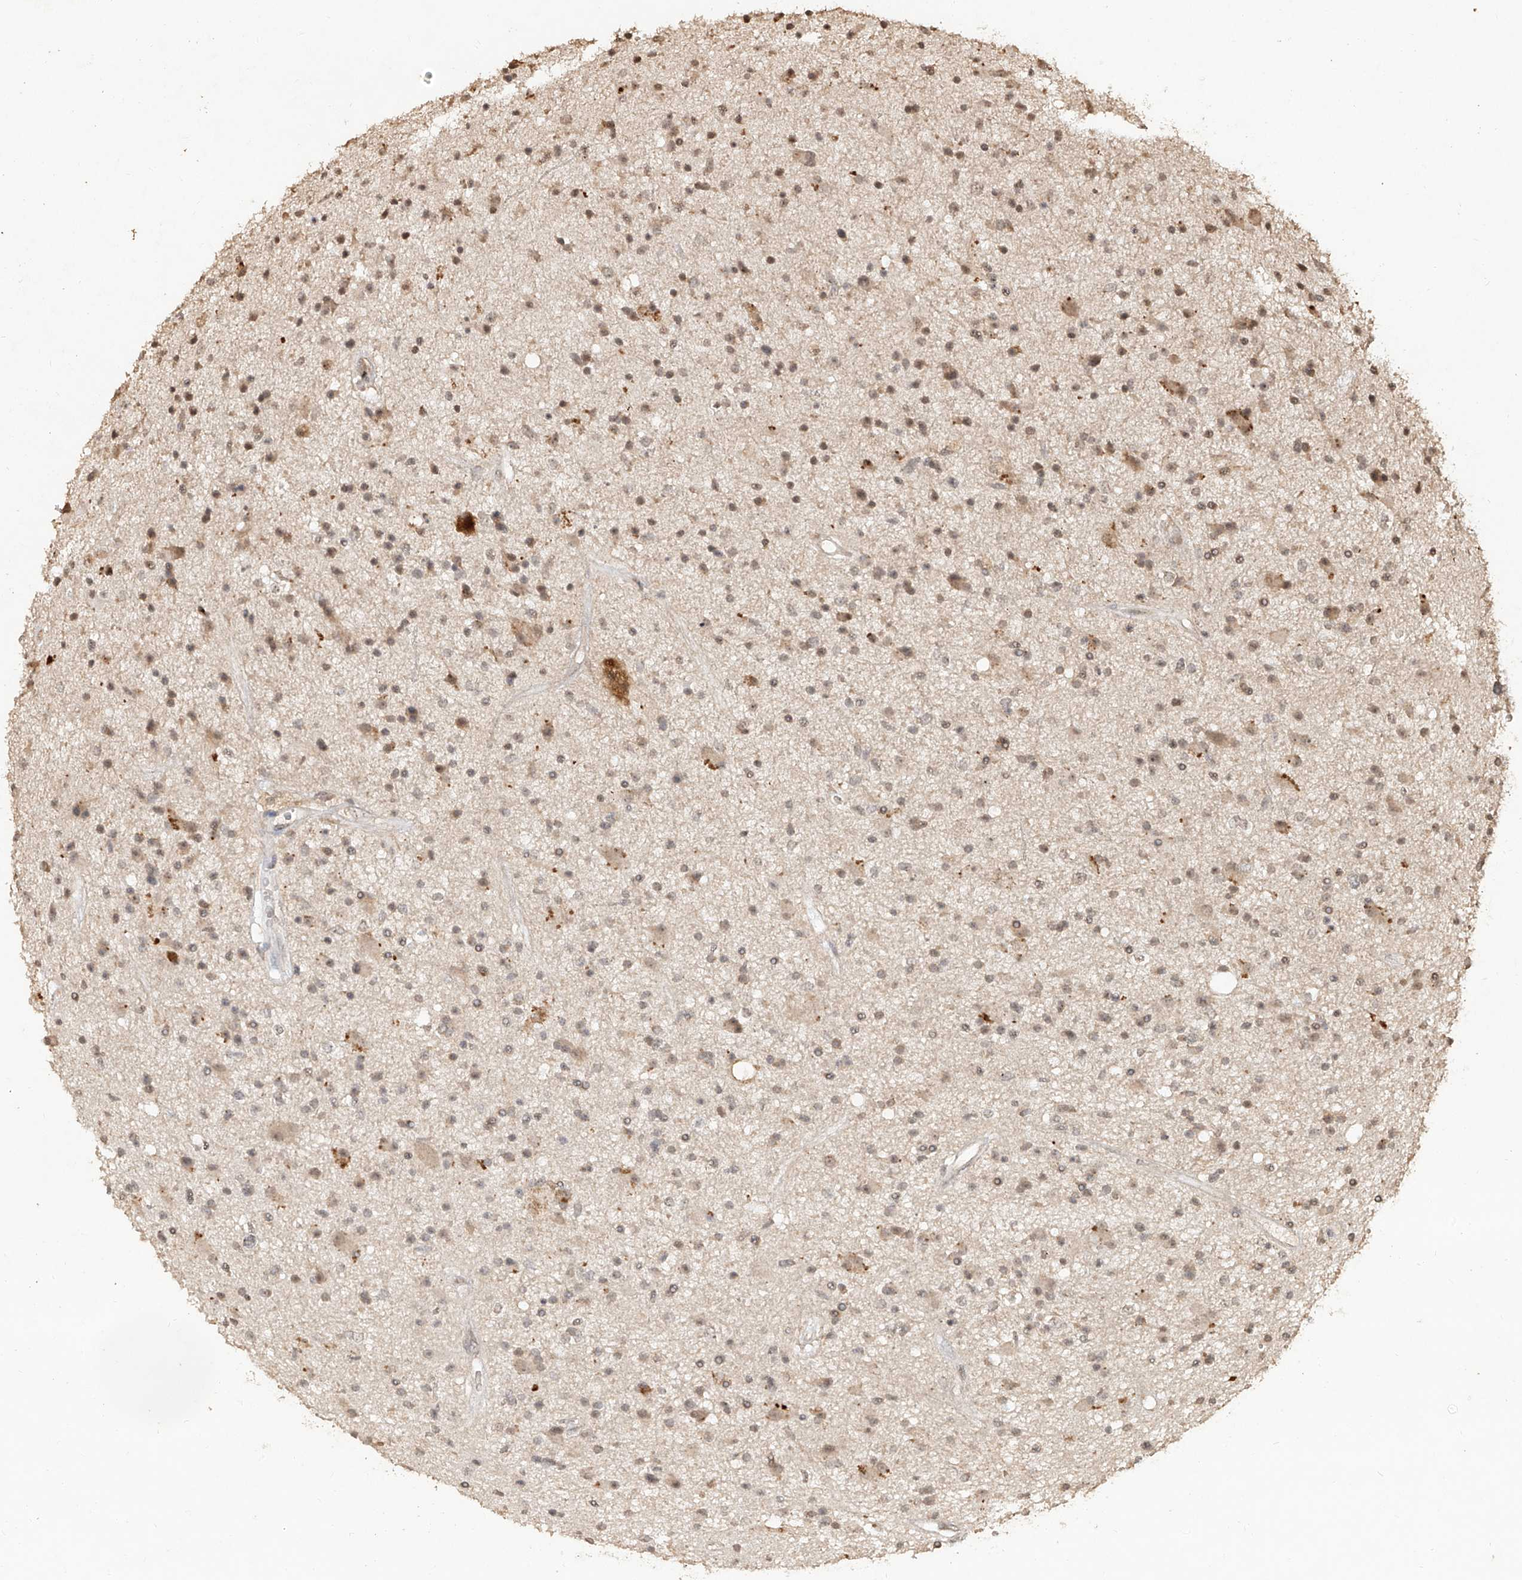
{"staining": {"intensity": "weak", "quantity": ">75%", "location": "nuclear"}, "tissue": "glioma", "cell_type": "Tumor cells", "image_type": "cancer", "snomed": [{"axis": "morphology", "description": "Glioma, malignant, High grade"}, {"axis": "topography", "description": "Brain"}], "caption": "Human high-grade glioma (malignant) stained with a protein marker shows weak staining in tumor cells.", "gene": "UBE2K", "patient": {"sex": "male", "age": 33}}